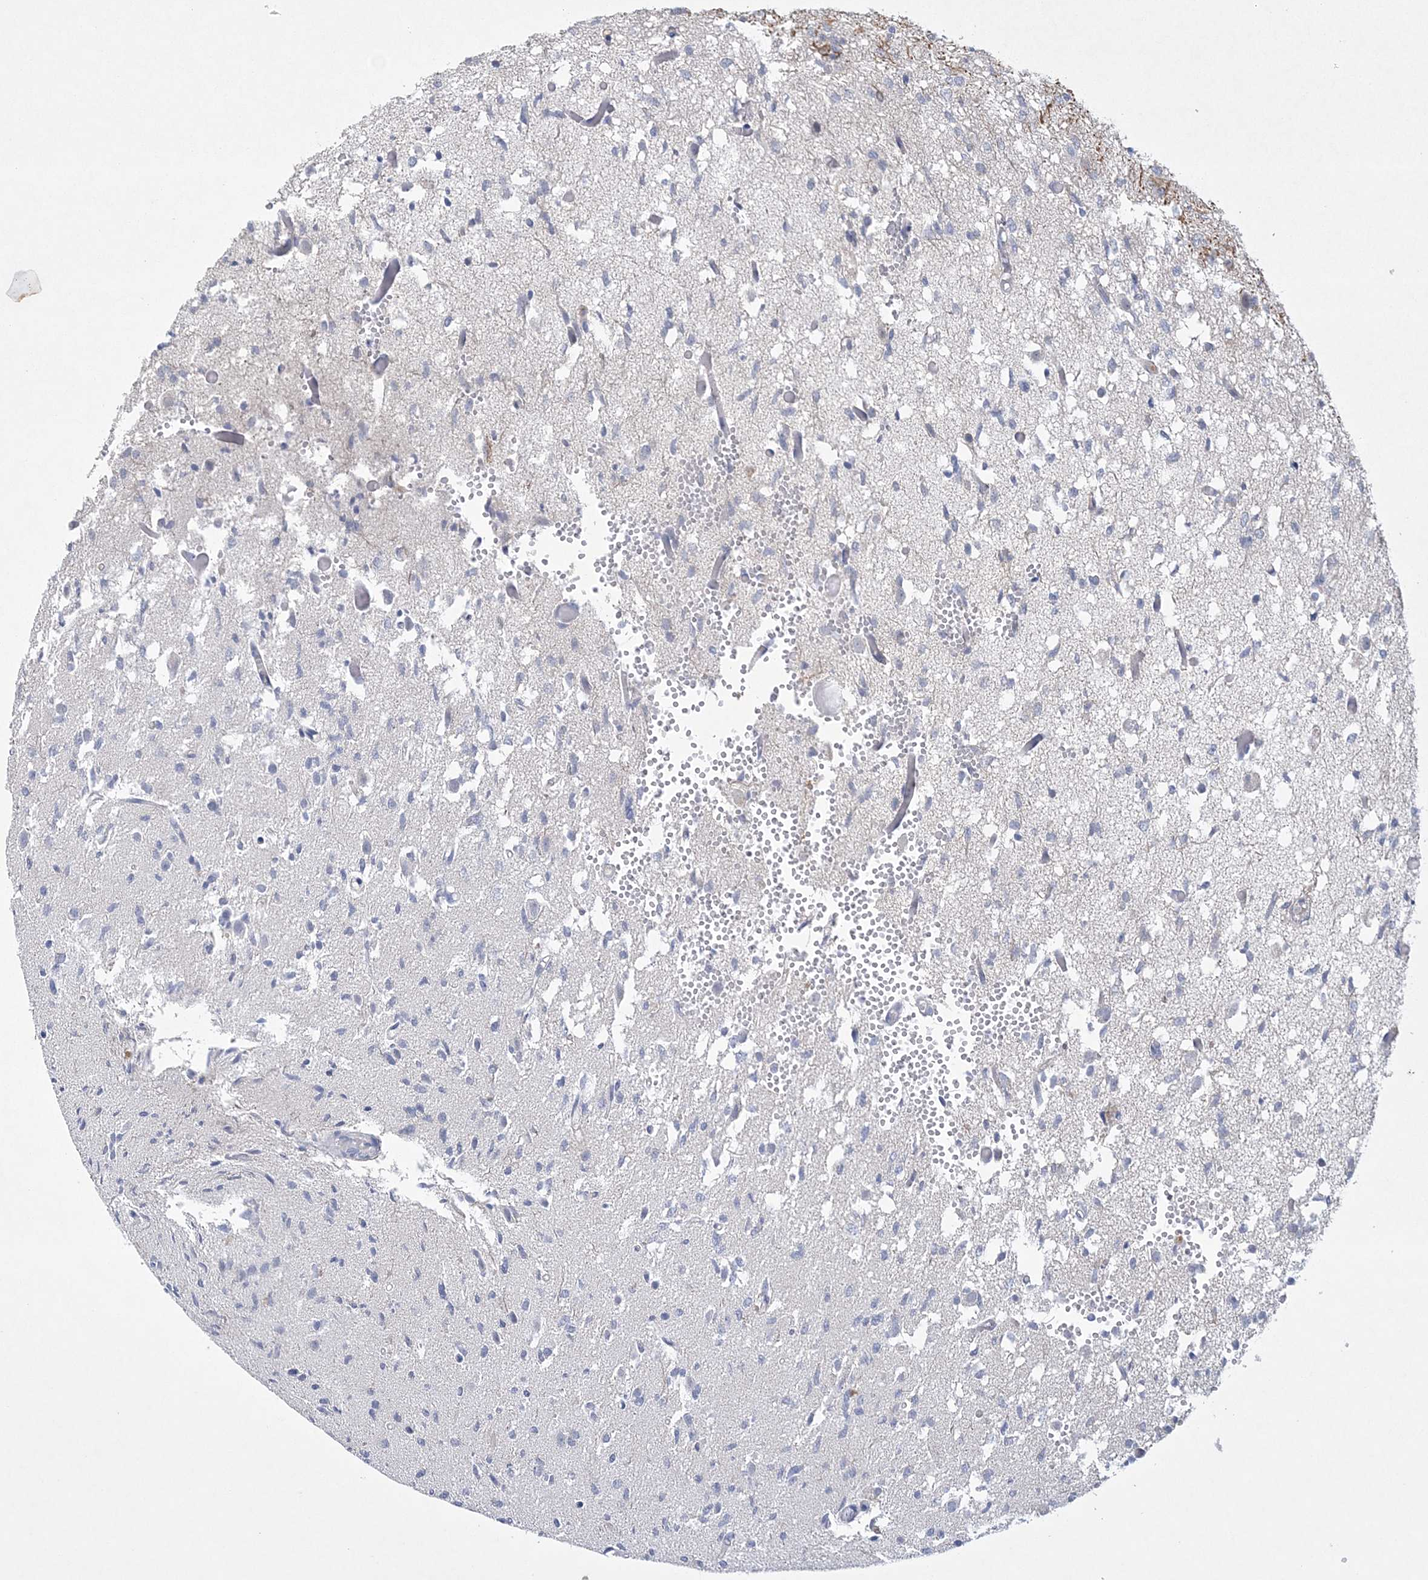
{"staining": {"intensity": "negative", "quantity": "none", "location": "none"}, "tissue": "glioma", "cell_type": "Tumor cells", "image_type": "cancer", "snomed": [{"axis": "morphology", "description": "Glioma, malignant, High grade"}, {"axis": "topography", "description": "Brain"}], "caption": "Tumor cells show no significant protein positivity in glioma.", "gene": "DPCD", "patient": {"sex": "female", "age": 59}}